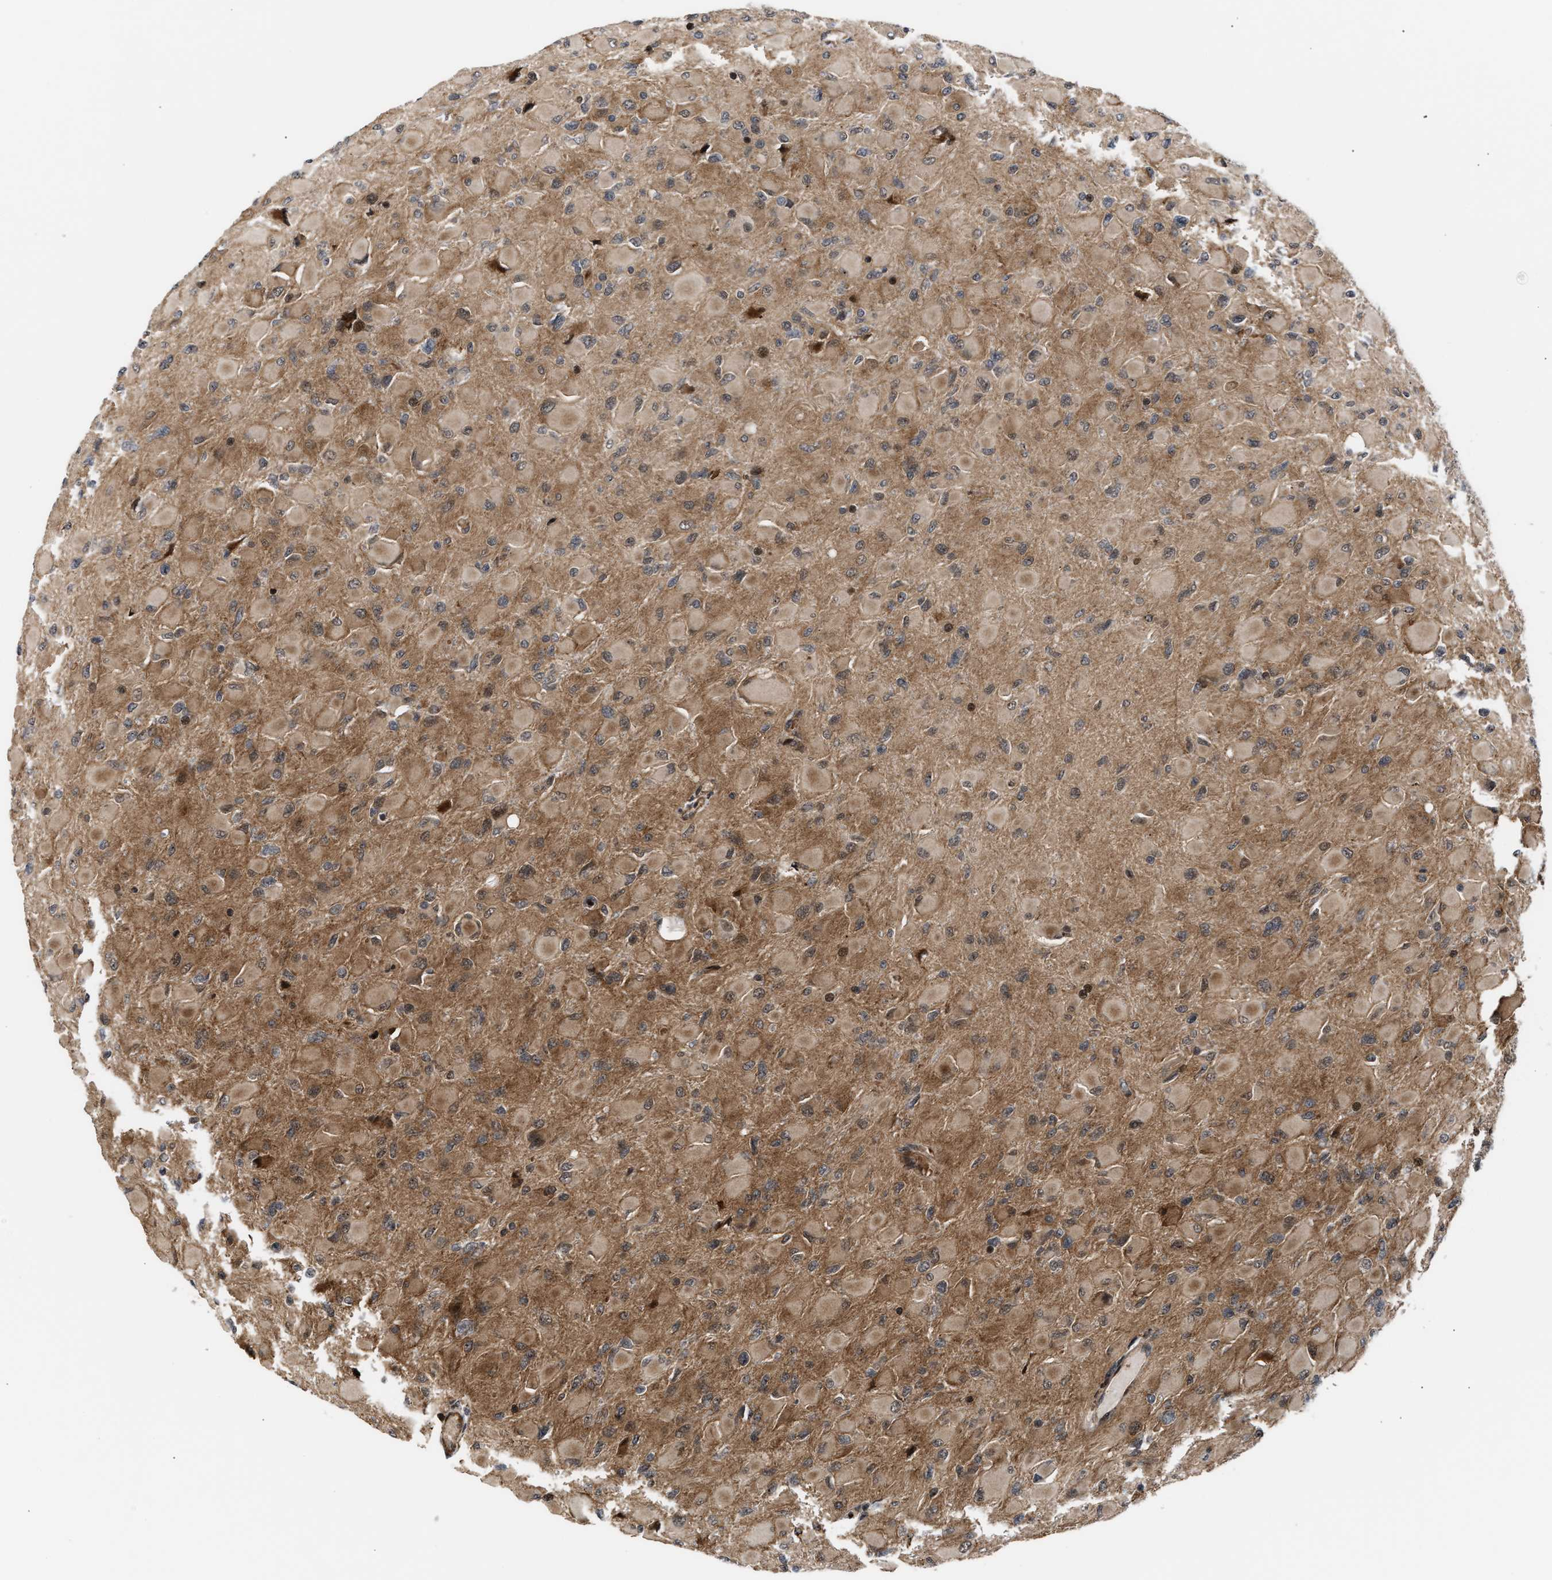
{"staining": {"intensity": "moderate", "quantity": "25%-75%", "location": "cytoplasmic/membranous,nuclear"}, "tissue": "glioma", "cell_type": "Tumor cells", "image_type": "cancer", "snomed": [{"axis": "morphology", "description": "Glioma, malignant, High grade"}, {"axis": "topography", "description": "Cerebral cortex"}], "caption": "Malignant high-grade glioma was stained to show a protein in brown. There is medium levels of moderate cytoplasmic/membranous and nuclear positivity in approximately 25%-75% of tumor cells. (brown staining indicates protein expression, while blue staining denotes nuclei).", "gene": "STAU2", "patient": {"sex": "female", "age": 36}}